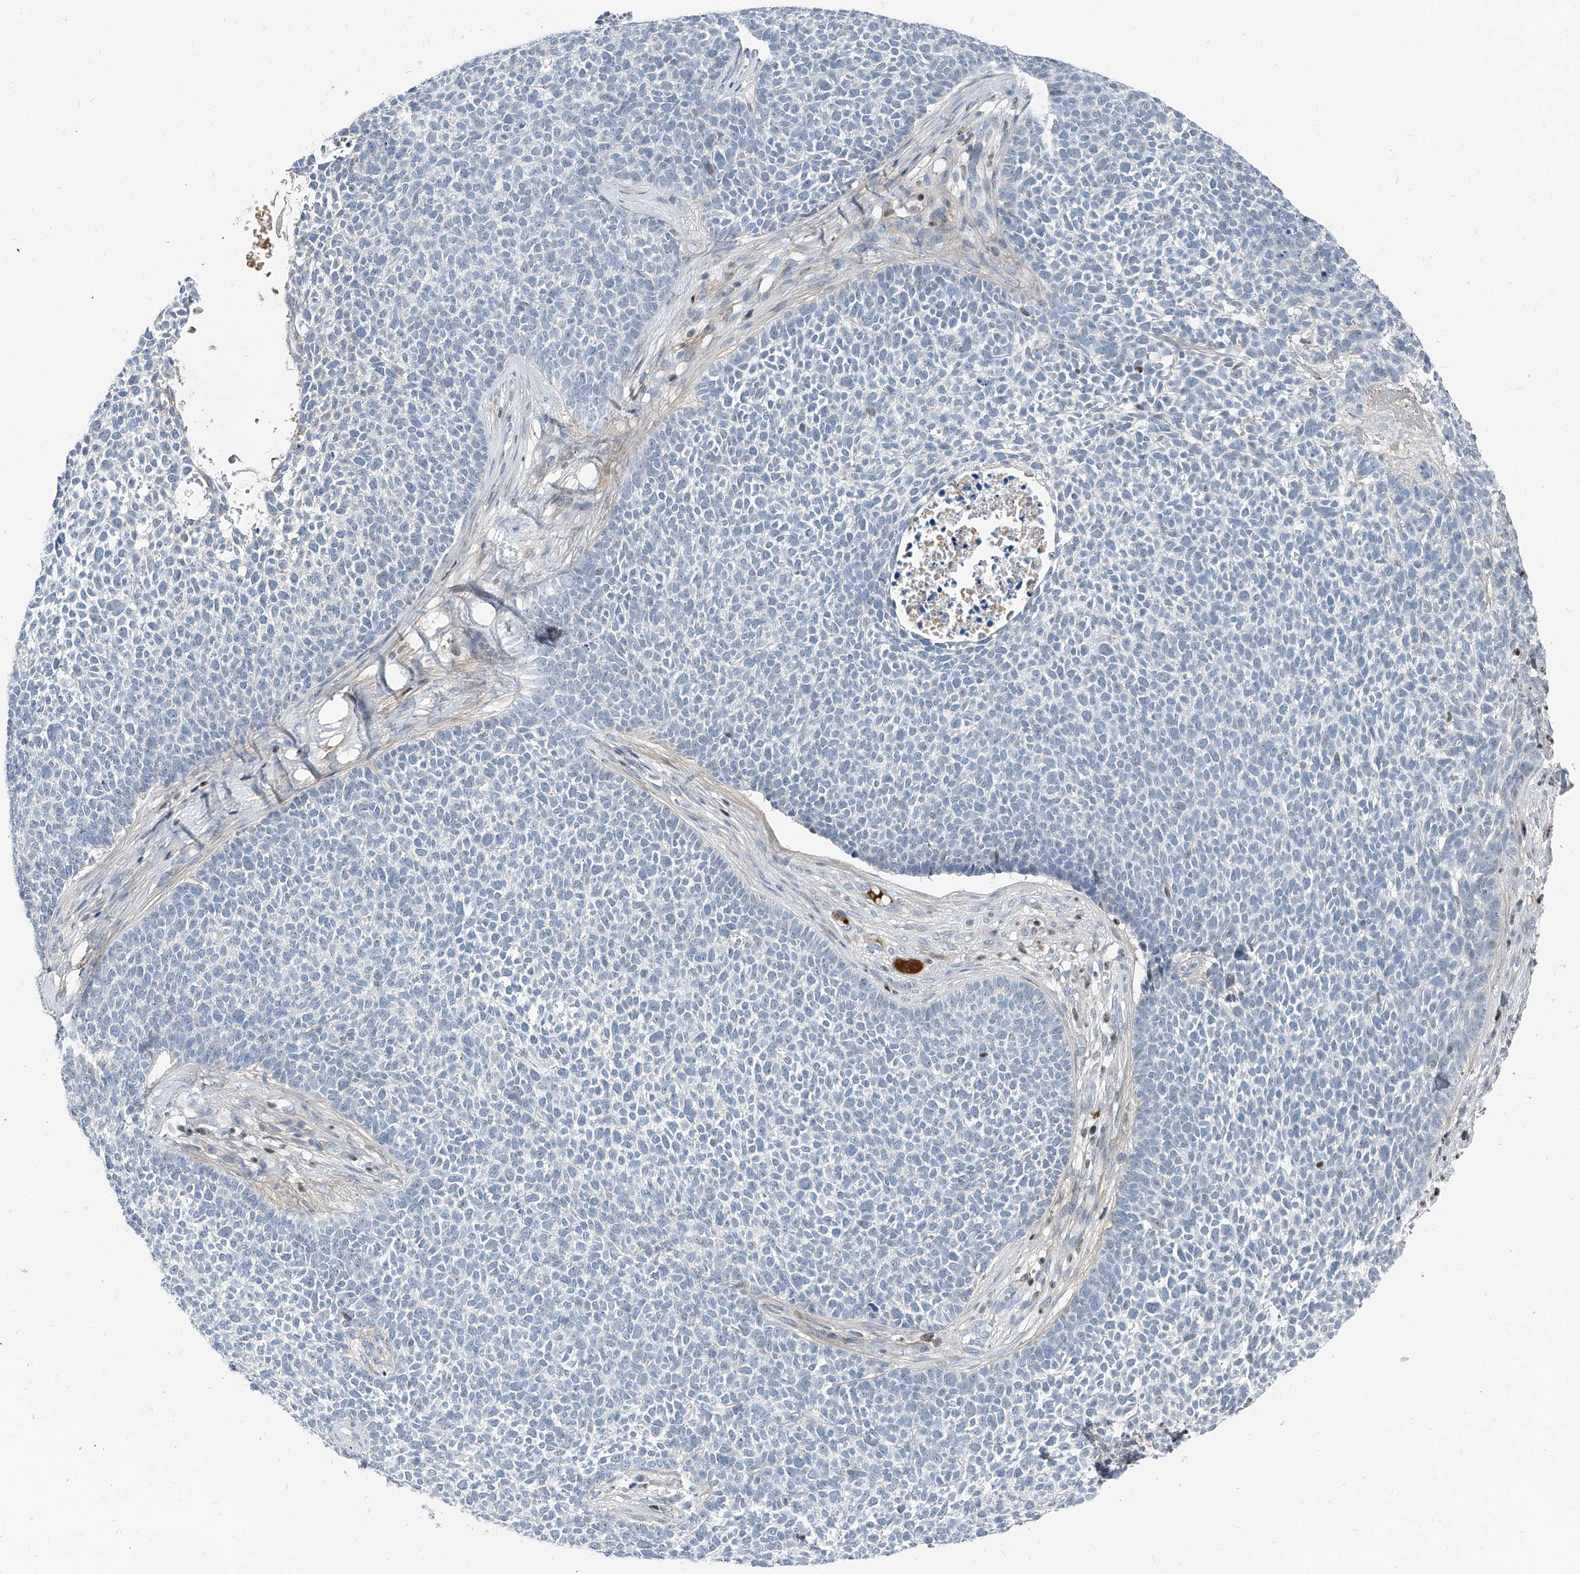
{"staining": {"intensity": "negative", "quantity": "none", "location": "none"}, "tissue": "skin cancer", "cell_type": "Tumor cells", "image_type": "cancer", "snomed": [{"axis": "morphology", "description": "Basal cell carcinoma"}, {"axis": "topography", "description": "Skin"}], "caption": "Tumor cells are negative for protein expression in human skin cancer (basal cell carcinoma).", "gene": "HOXA3", "patient": {"sex": "female", "age": 84}}